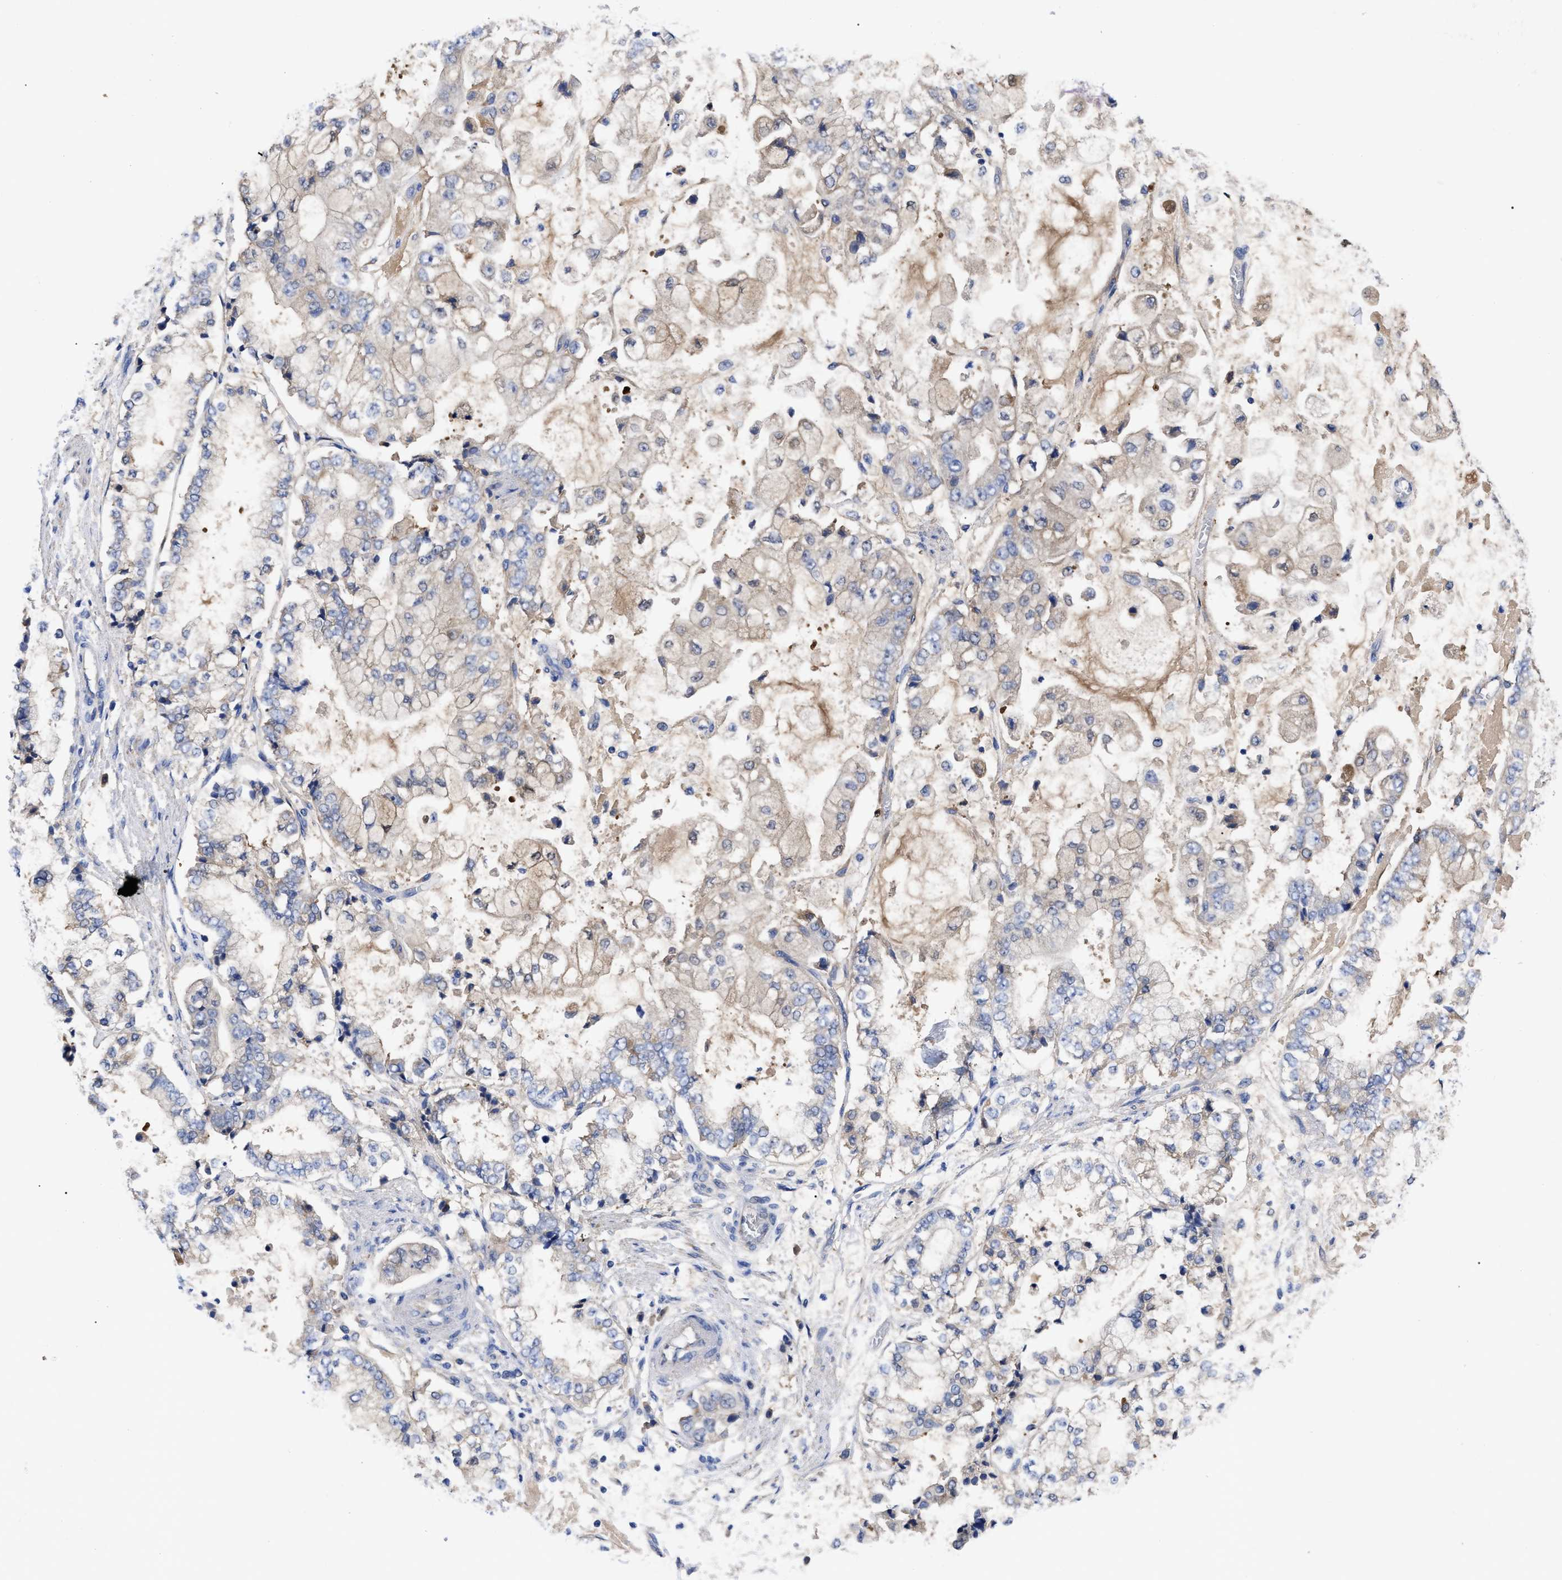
{"staining": {"intensity": "weak", "quantity": ">75%", "location": "cytoplasmic/membranous"}, "tissue": "stomach cancer", "cell_type": "Tumor cells", "image_type": "cancer", "snomed": [{"axis": "morphology", "description": "Adenocarcinoma, NOS"}, {"axis": "topography", "description": "Stomach"}], "caption": "Immunohistochemistry of human stomach adenocarcinoma exhibits low levels of weak cytoplasmic/membranous expression in approximately >75% of tumor cells.", "gene": "RBKS", "patient": {"sex": "male", "age": 76}}